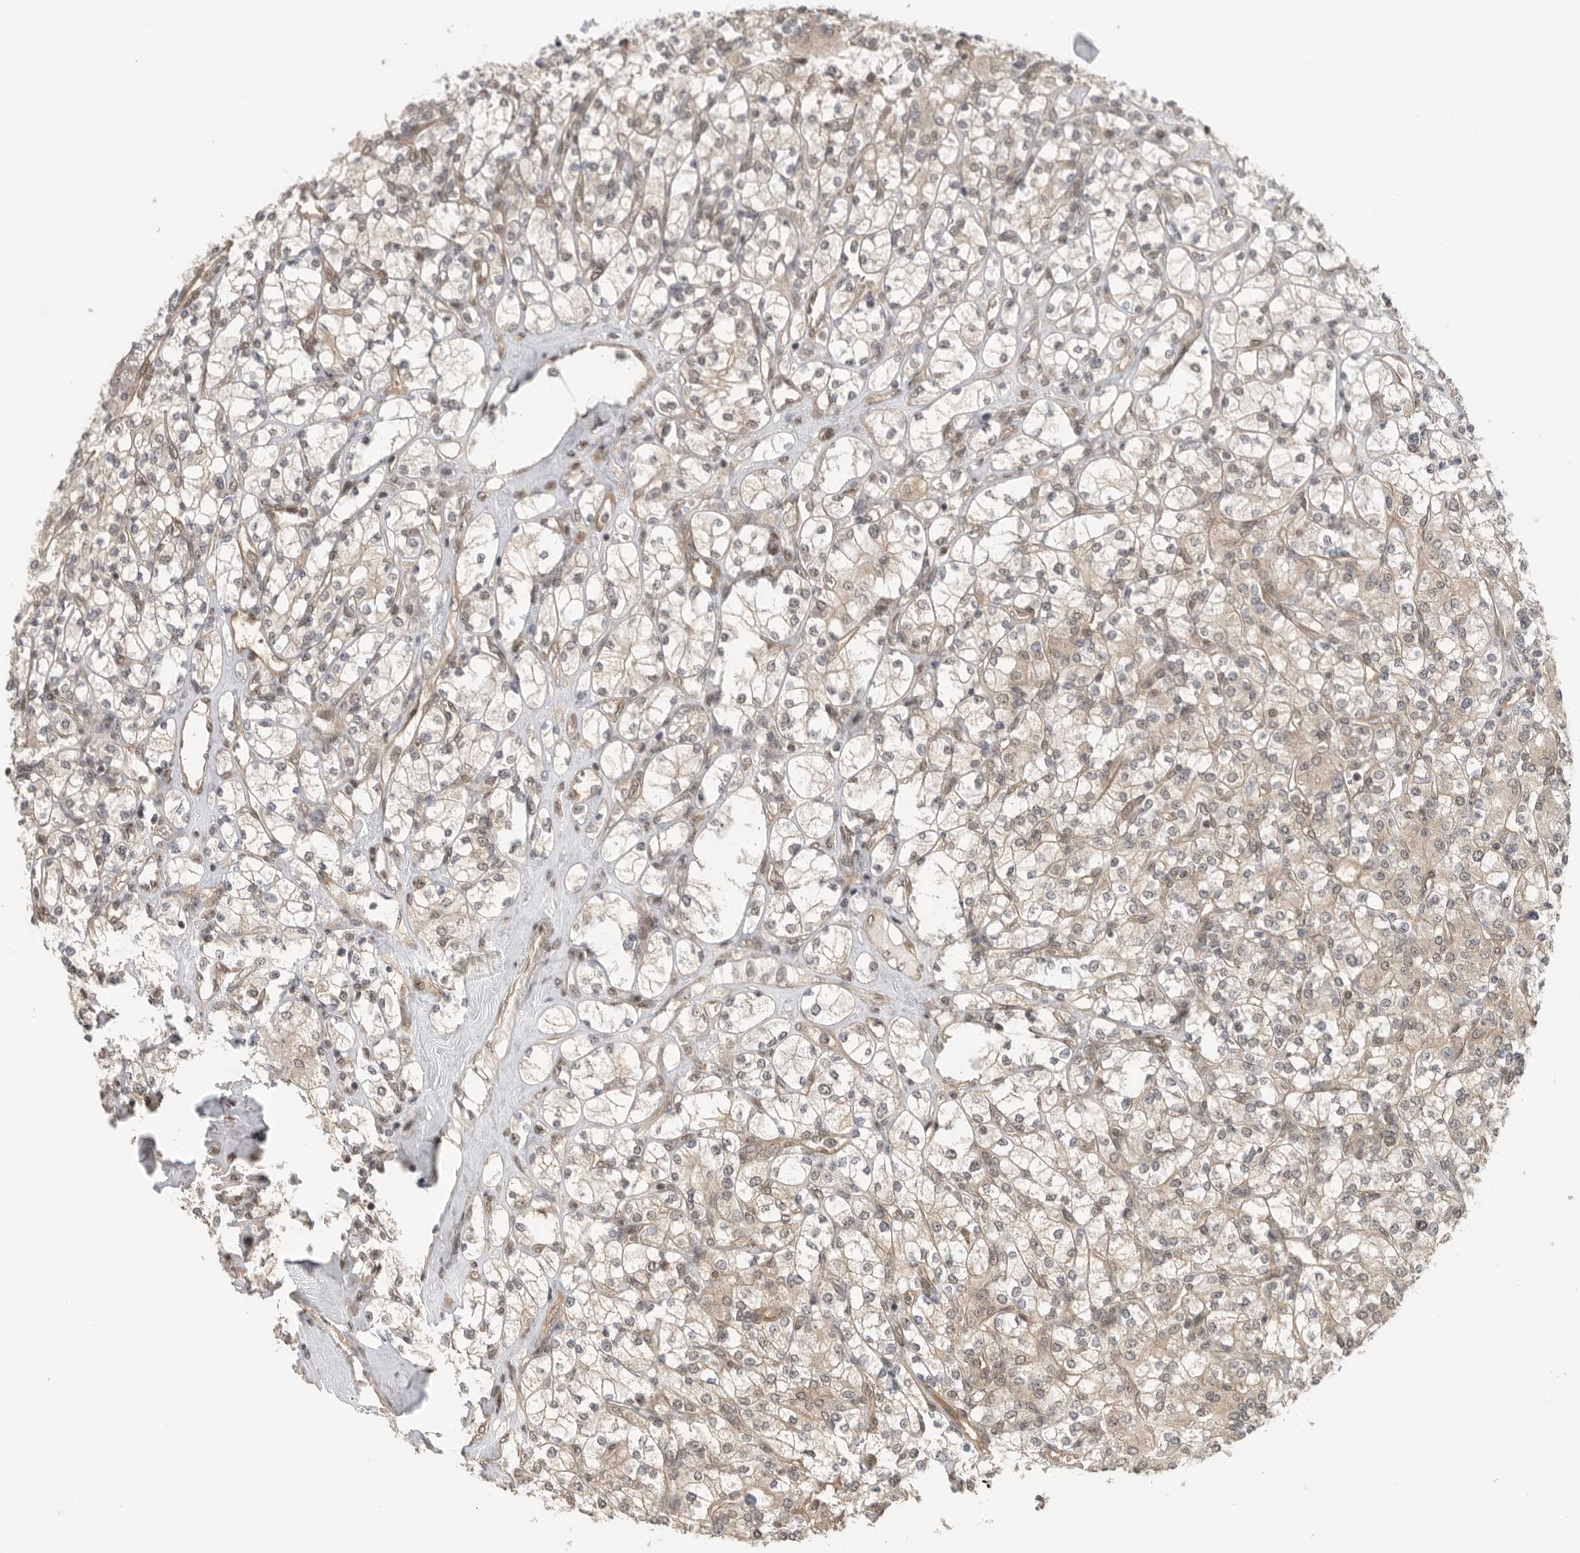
{"staining": {"intensity": "weak", "quantity": "25%-75%", "location": "cytoplasmic/membranous"}, "tissue": "renal cancer", "cell_type": "Tumor cells", "image_type": "cancer", "snomed": [{"axis": "morphology", "description": "Adenocarcinoma, NOS"}, {"axis": "topography", "description": "Kidney"}], "caption": "Protein staining of renal cancer tissue exhibits weak cytoplasmic/membranous expression in approximately 25%-75% of tumor cells.", "gene": "VPS50", "patient": {"sex": "male", "age": 77}}